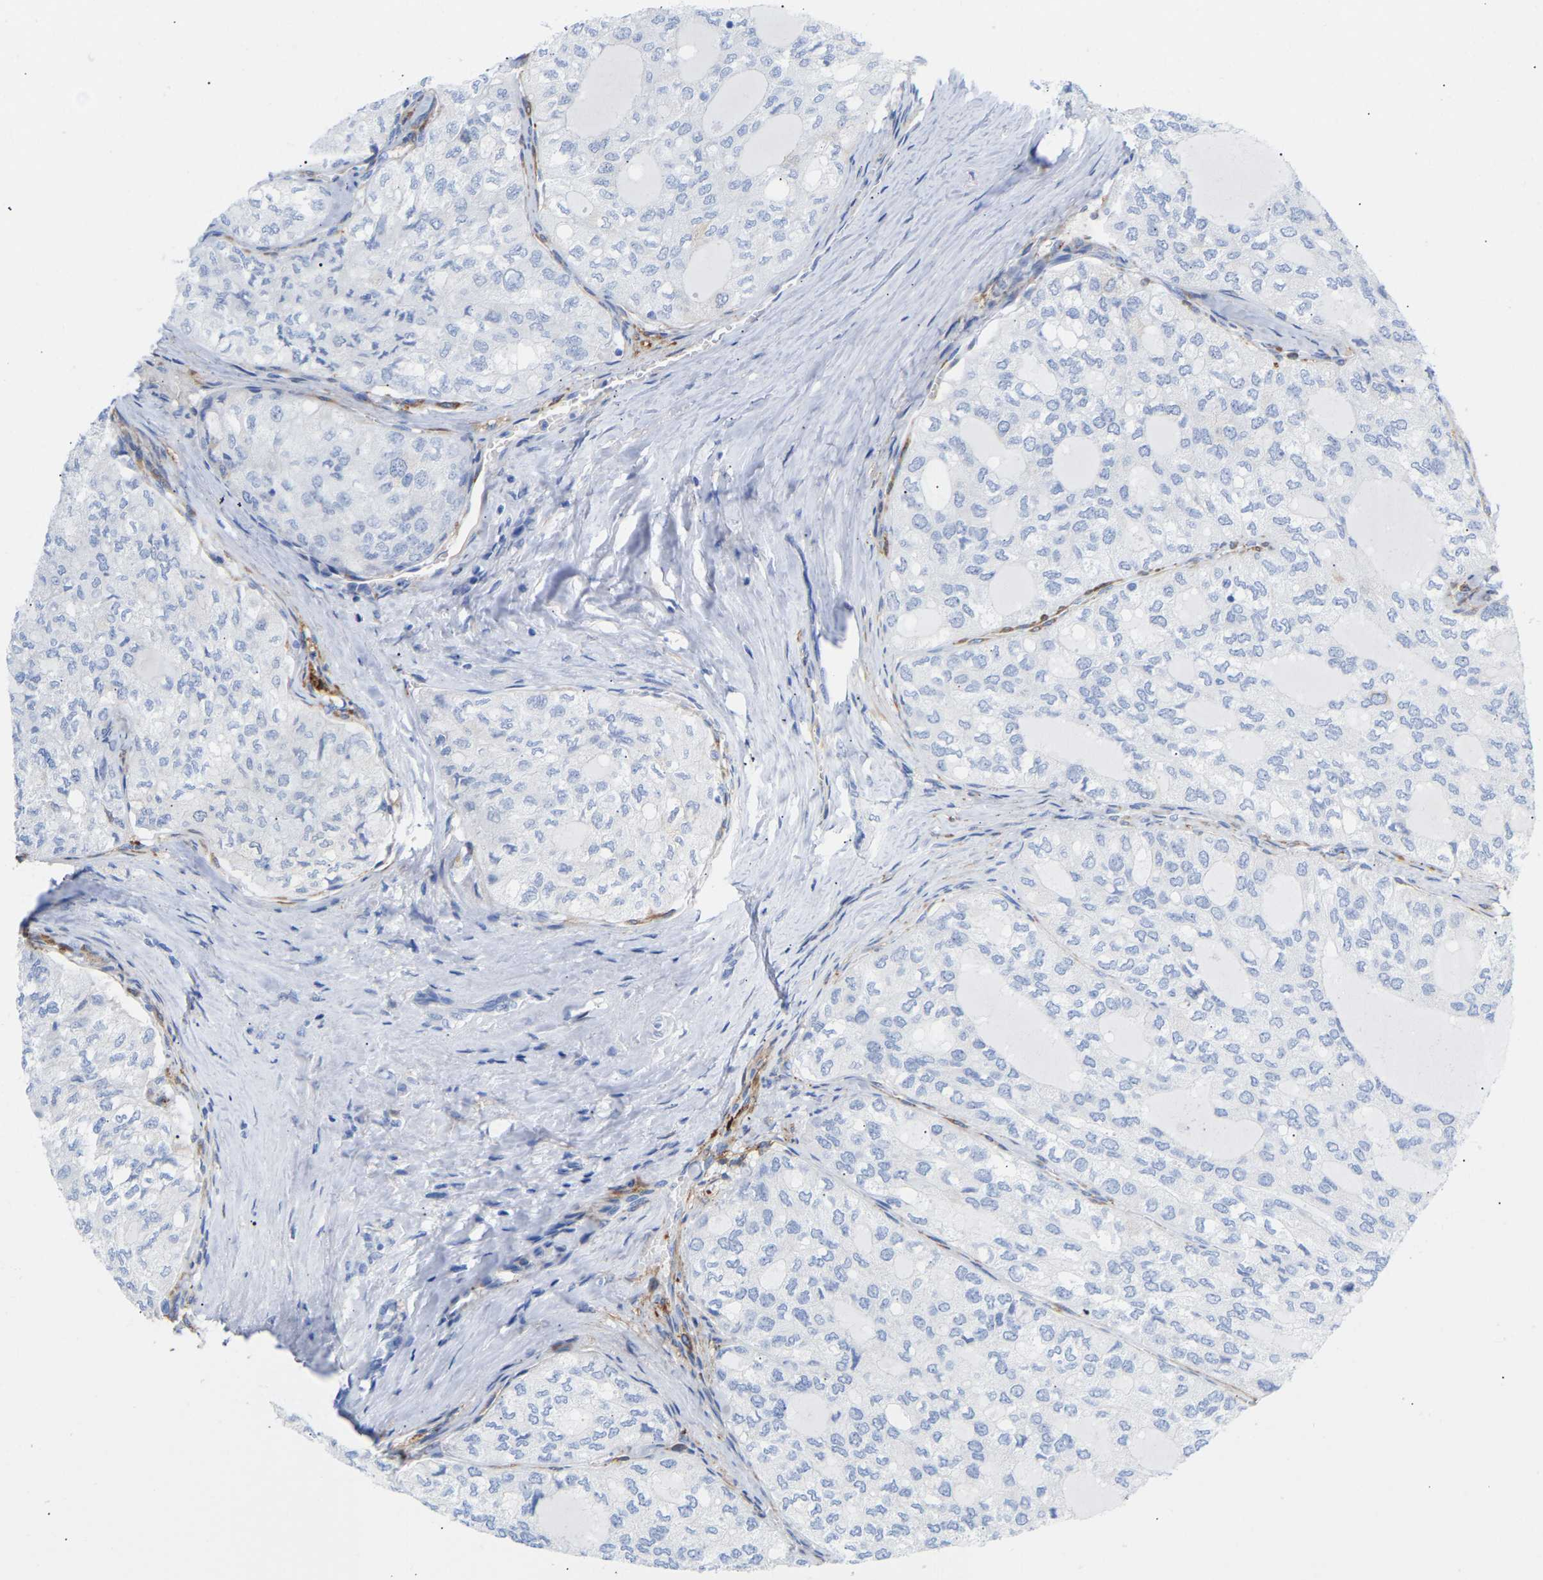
{"staining": {"intensity": "negative", "quantity": "none", "location": "none"}, "tissue": "thyroid cancer", "cell_type": "Tumor cells", "image_type": "cancer", "snomed": [{"axis": "morphology", "description": "Follicular adenoma carcinoma, NOS"}, {"axis": "topography", "description": "Thyroid gland"}], "caption": "This is an immunohistochemistry image of thyroid cancer. There is no positivity in tumor cells.", "gene": "AMPH", "patient": {"sex": "male", "age": 75}}